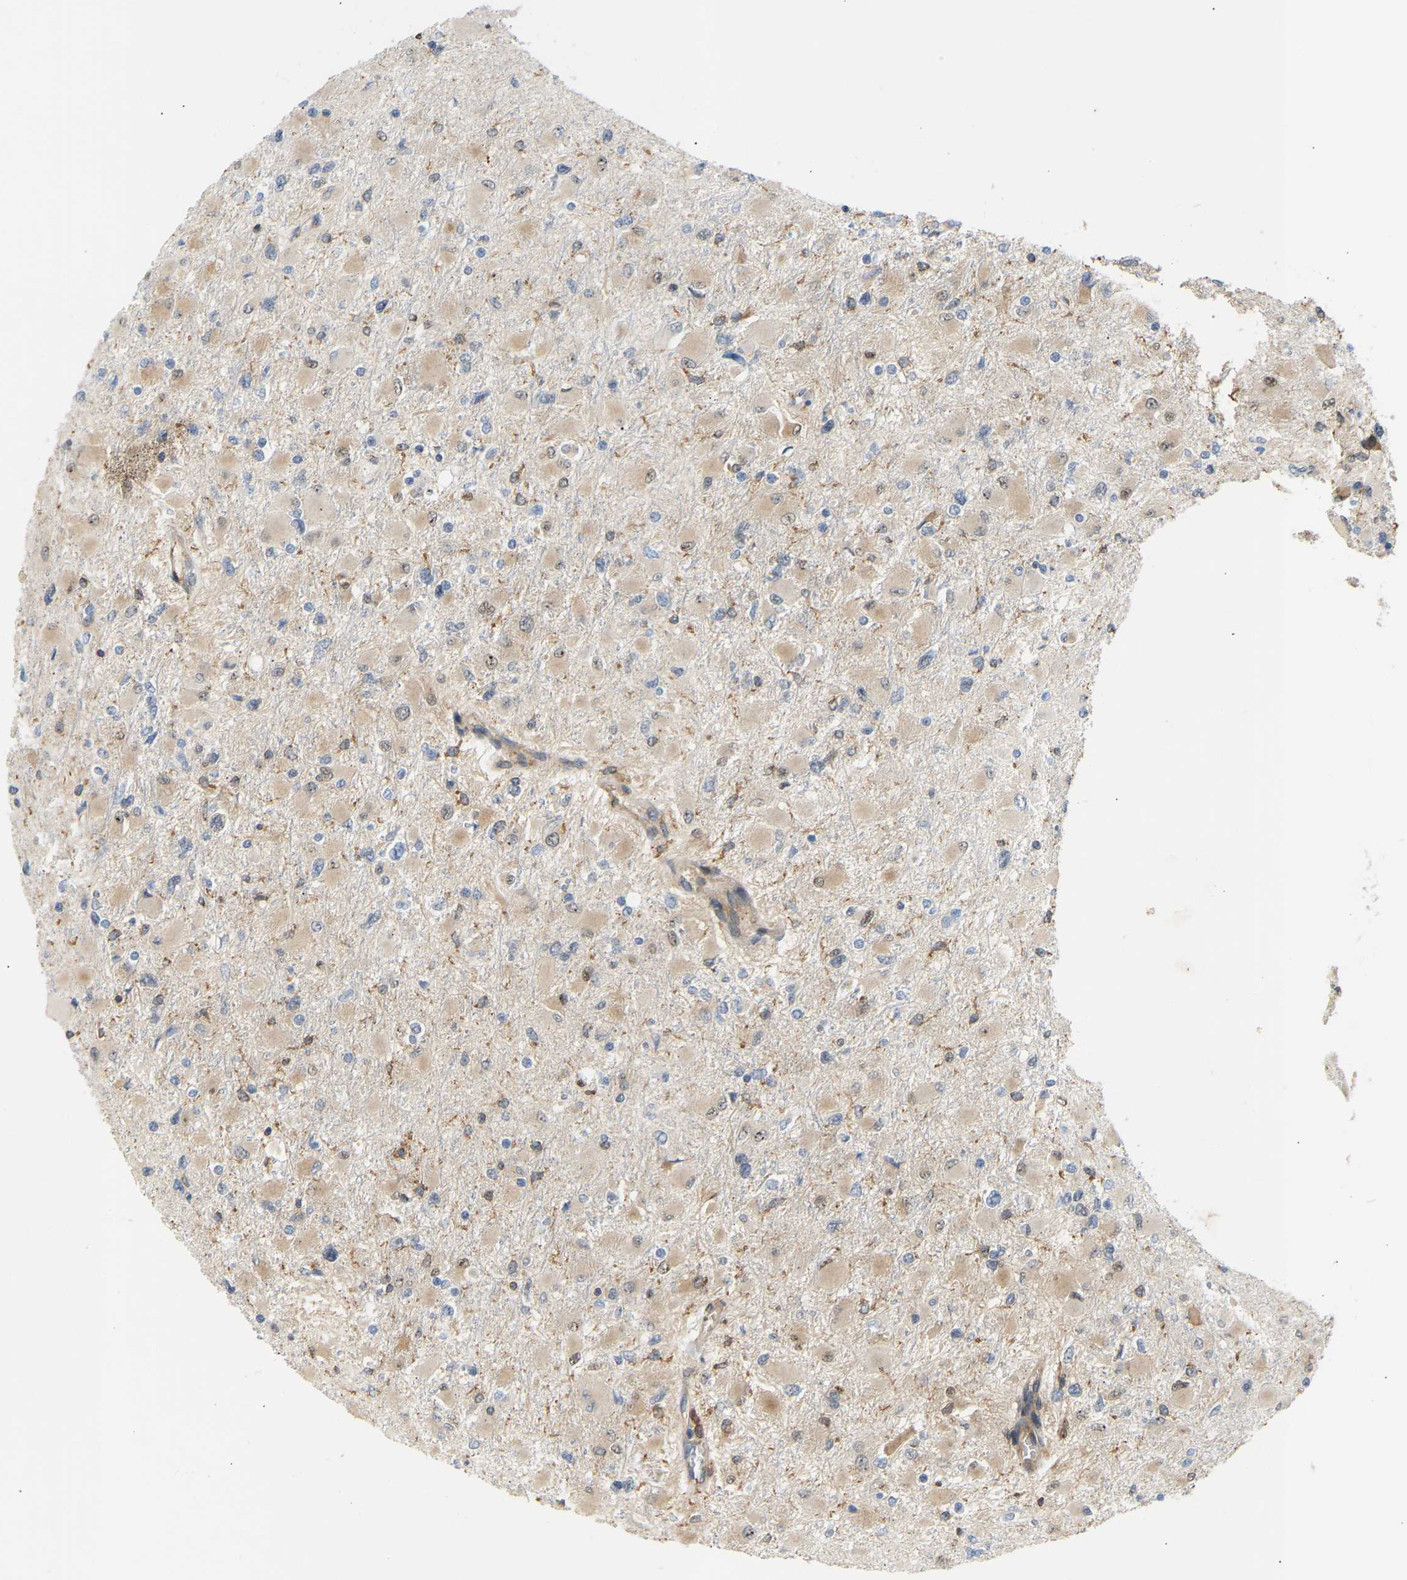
{"staining": {"intensity": "weak", "quantity": "<25%", "location": "cytoplasmic/membranous"}, "tissue": "glioma", "cell_type": "Tumor cells", "image_type": "cancer", "snomed": [{"axis": "morphology", "description": "Glioma, malignant, High grade"}, {"axis": "topography", "description": "Cerebral cortex"}], "caption": "The photomicrograph shows no staining of tumor cells in malignant glioma (high-grade). (Stains: DAB (3,3'-diaminobenzidine) immunohistochemistry with hematoxylin counter stain, Microscopy: brightfield microscopy at high magnification).", "gene": "PLCG2", "patient": {"sex": "female", "age": 36}}